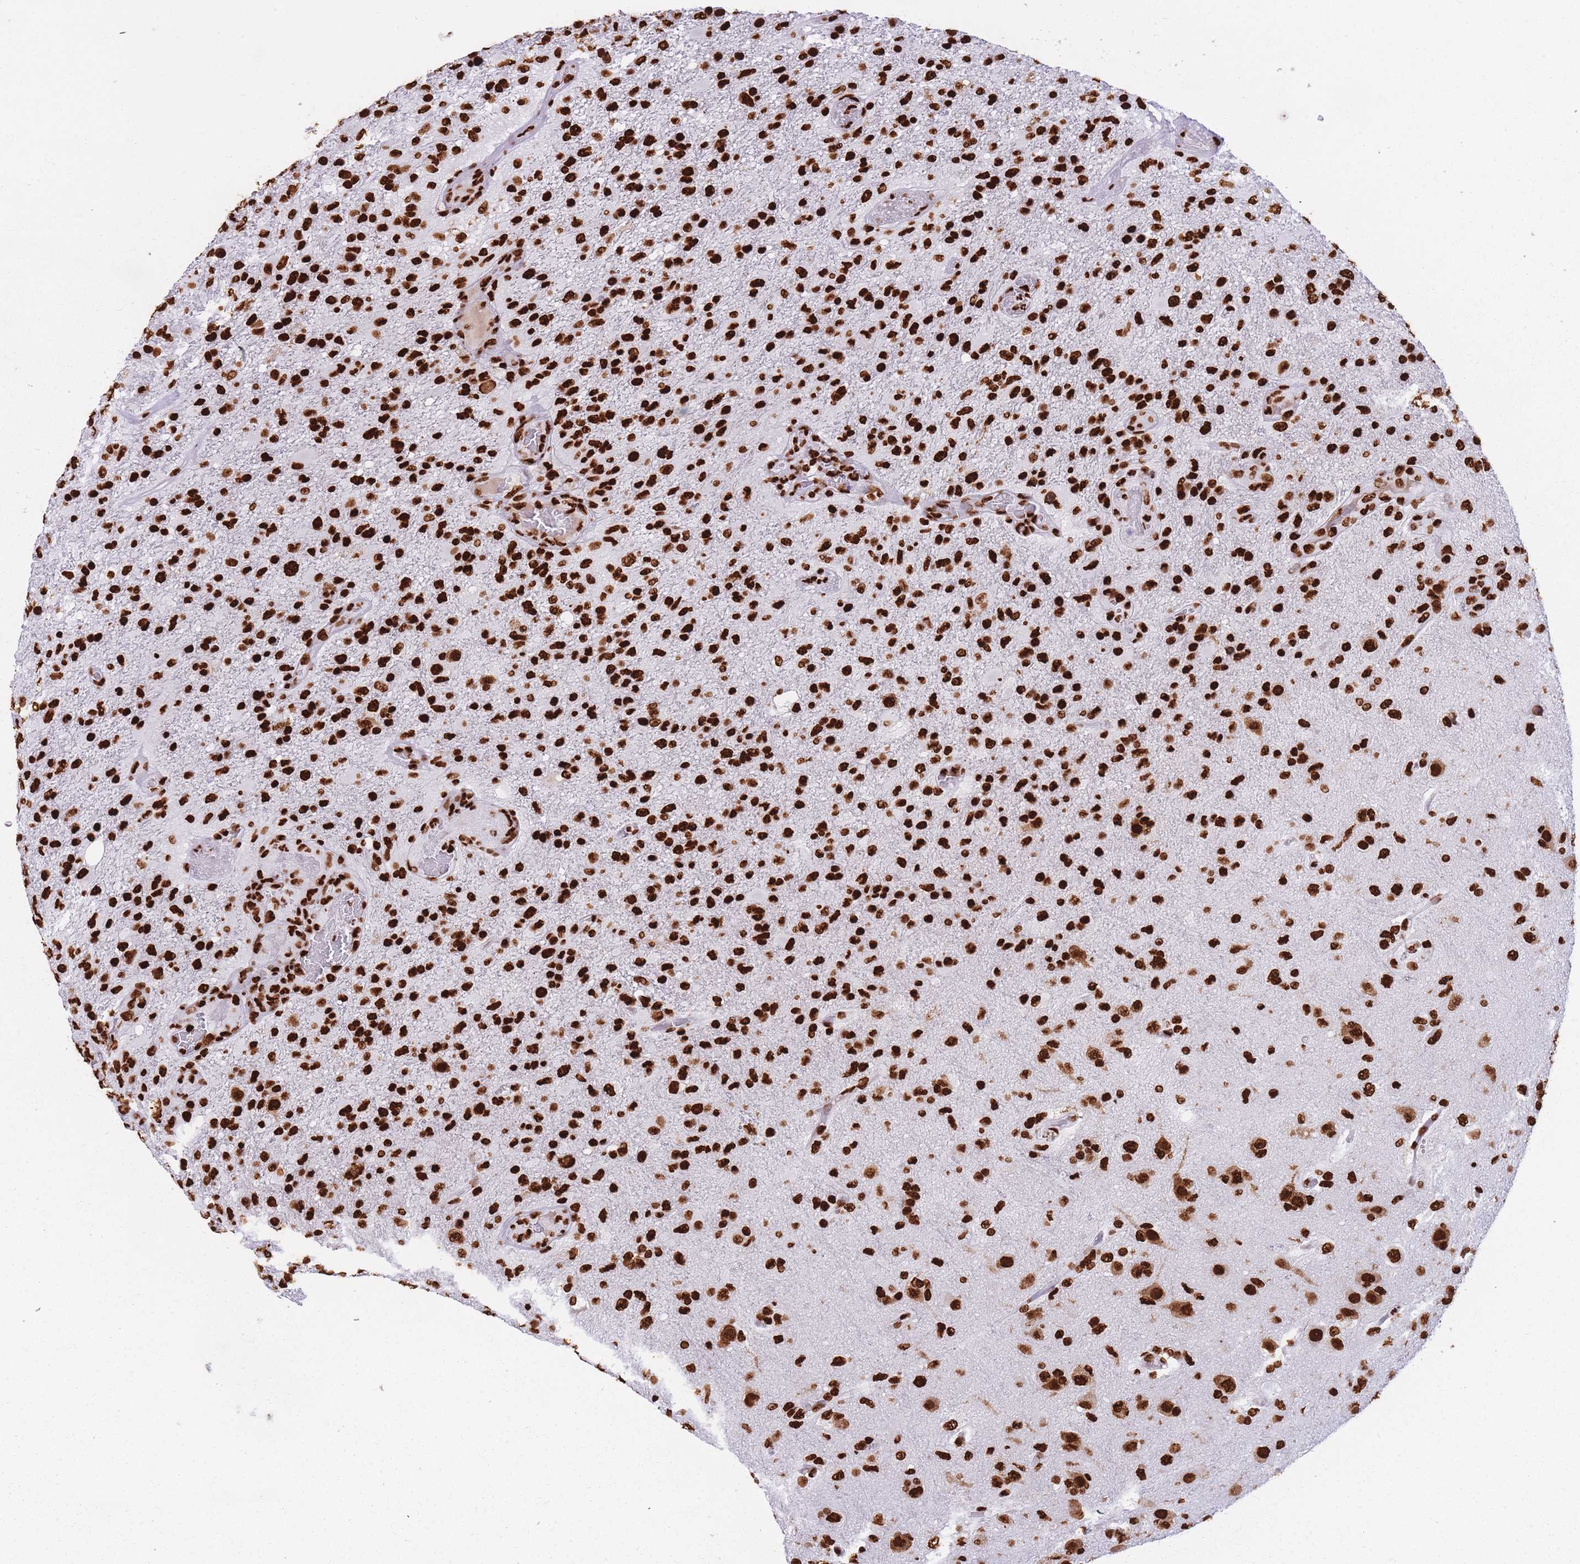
{"staining": {"intensity": "strong", "quantity": ">75%", "location": "nuclear"}, "tissue": "glioma", "cell_type": "Tumor cells", "image_type": "cancer", "snomed": [{"axis": "morphology", "description": "Glioma, malignant, High grade"}, {"axis": "topography", "description": "Brain"}], "caption": "A high-resolution image shows immunohistochemistry staining of glioma, which displays strong nuclear staining in approximately >75% of tumor cells. (DAB IHC, brown staining for protein, blue staining for nuclei).", "gene": "HNRNPUL1", "patient": {"sex": "female", "age": 74}}